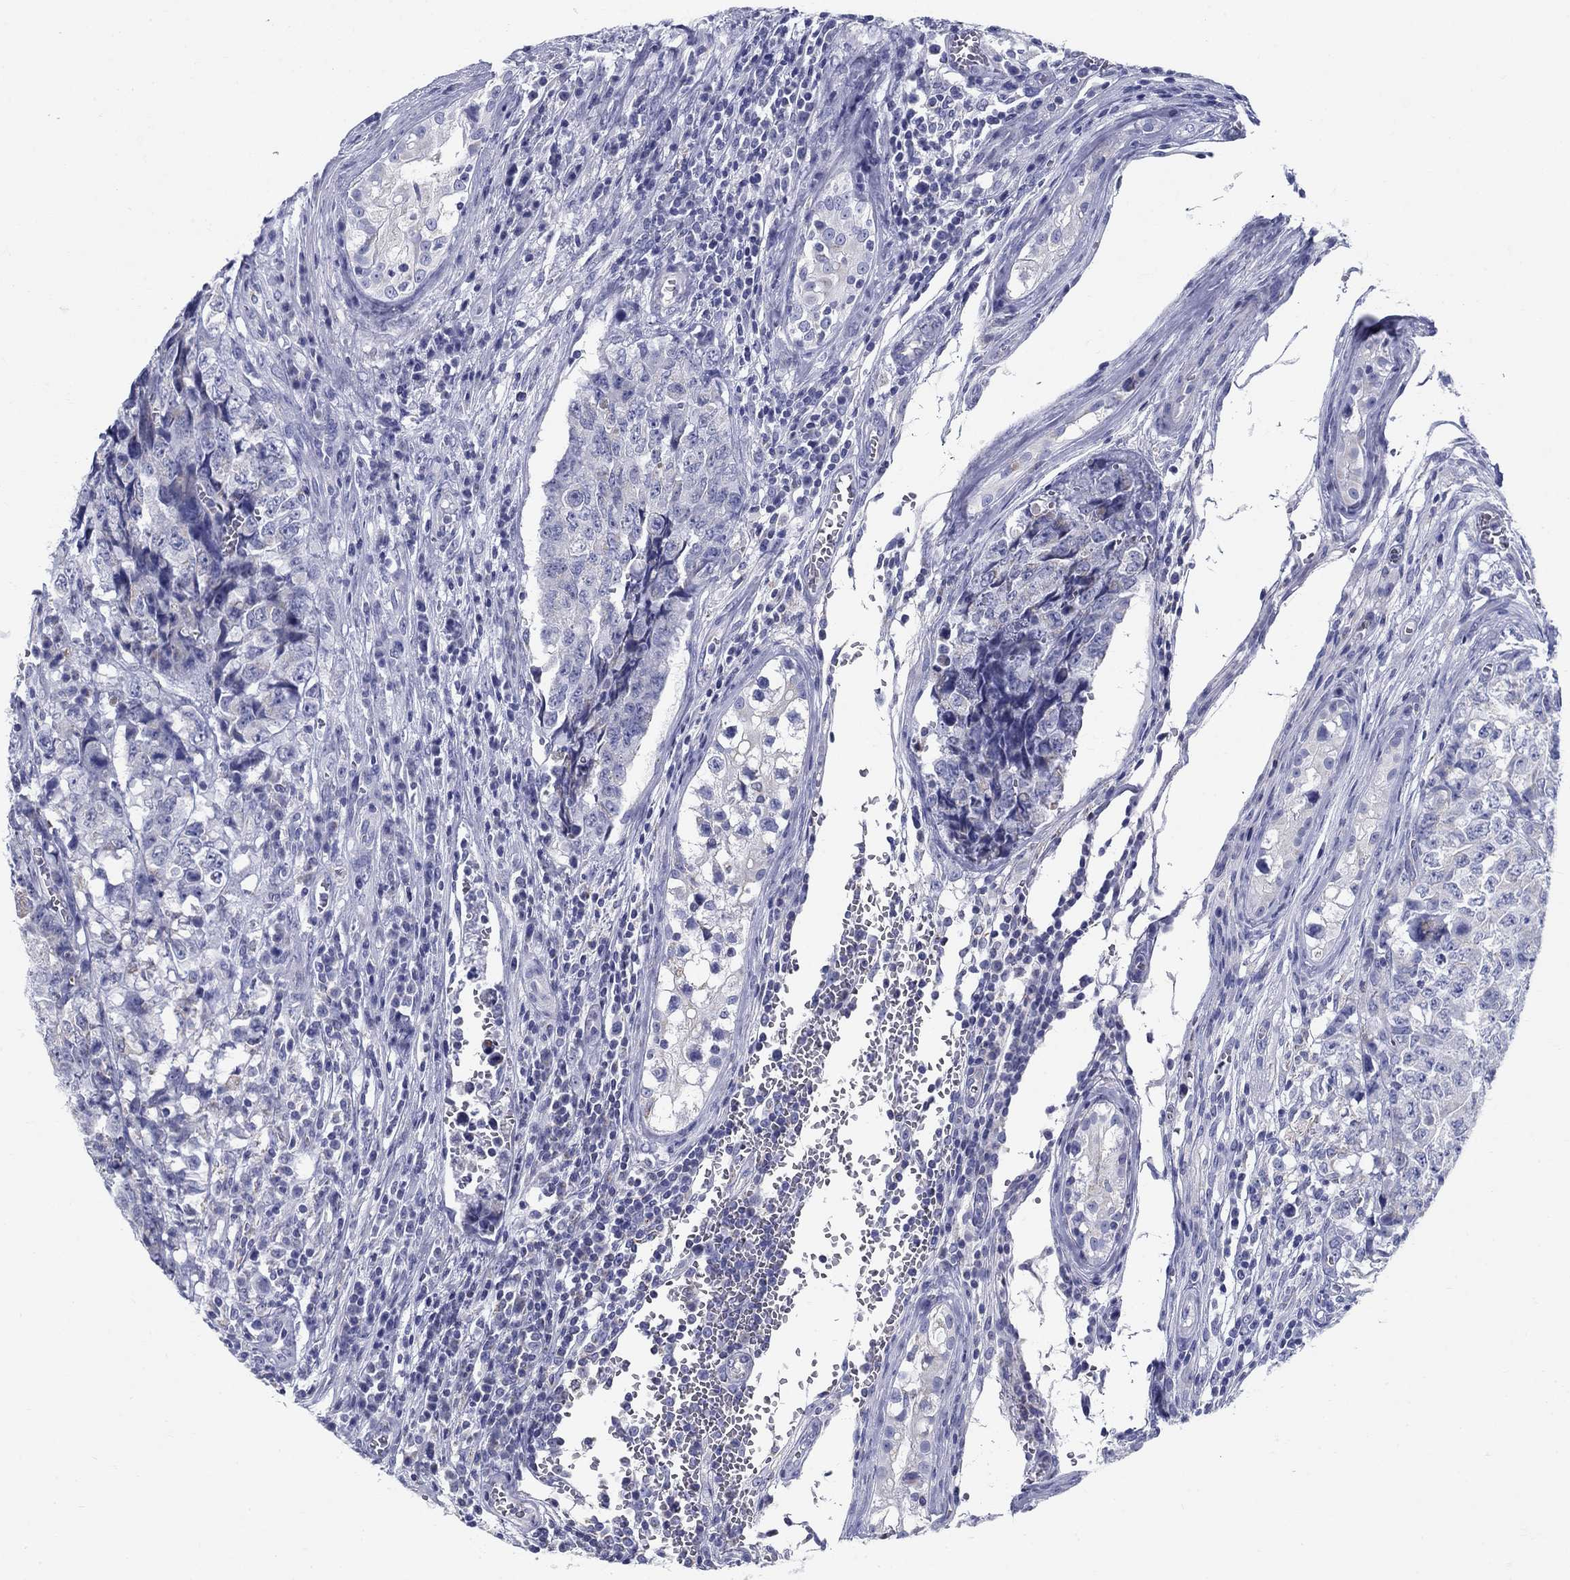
{"staining": {"intensity": "negative", "quantity": "none", "location": "none"}, "tissue": "testis cancer", "cell_type": "Tumor cells", "image_type": "cancer", "snomed": [{"axis": "morphology", "description": "Carcinoma, Embryonal, NOS"}, {"axis": "topography", "description": "Testis"}], "caption": "Immunohistochemistry histopathology image of human testis cancer (embryonal carcinoma) stained for a protein (brown), which shows no positivity in tumor cells. (IHC, brightfield microscopy, high magnification).", "gene": "UPB1", "patient": {"sex": "male", "age": 23}}